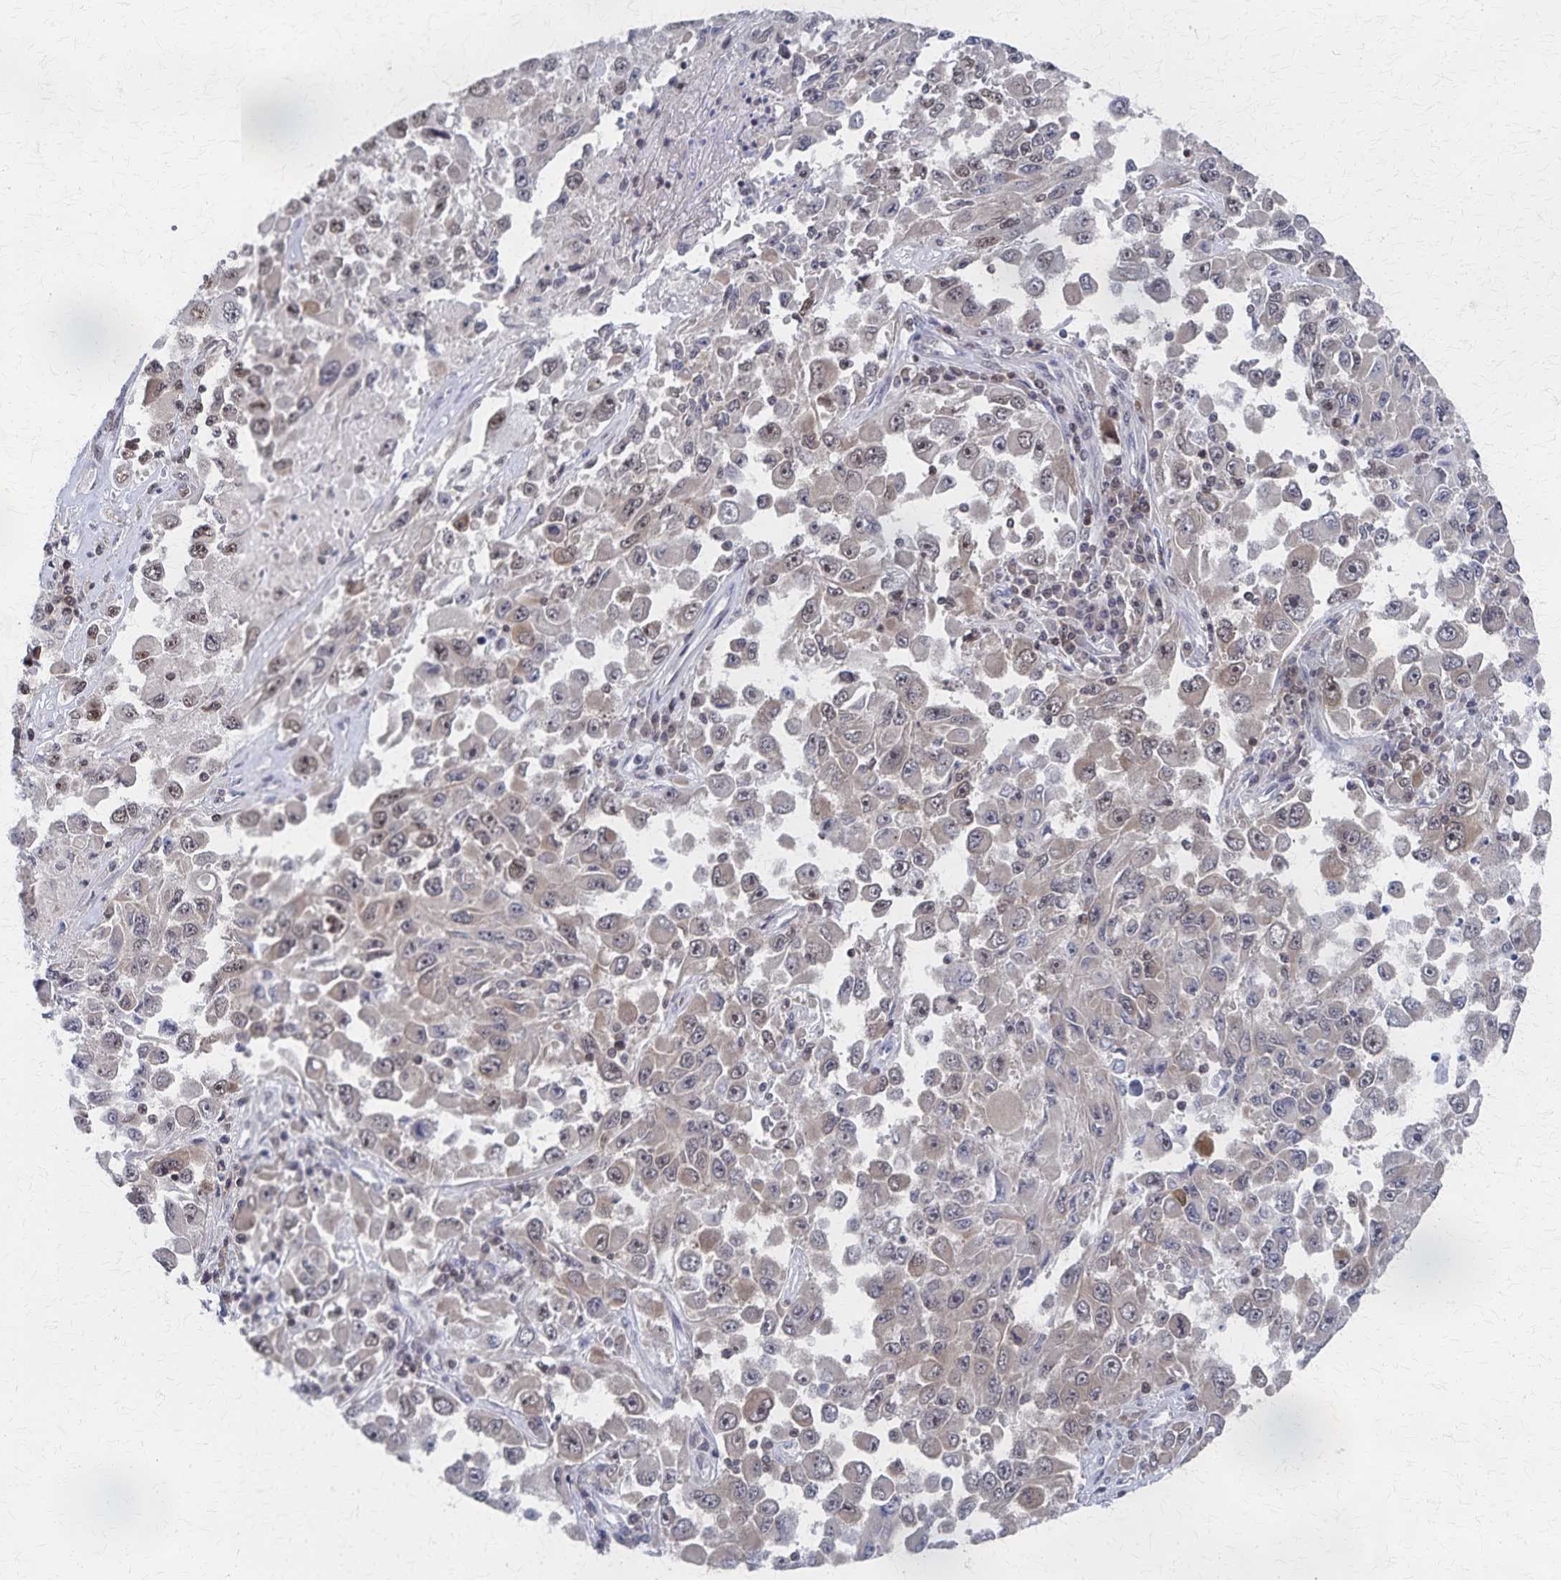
{"staining": {"intensity": "moderate", "quantity": "25%-75%", "location": "nuclear"}, "tissue": "melanoma", "cell_type": "Tumor cells", "image_type": "cancer", "snomed": [{"axis": "morphology", "description": "Malignant melanoma, Metastatic site"}, {"axis": "topography", "description": "Lymph node"}], "caption": "A brown stain labels moderate nuclear expression of a protein in human melanoma tumor cells. The protein of interest is stained brown, and the nuclei are stained in blue (DAB (3,3'-diaminobenzidine) IHC with brightfield microscopy, high magnification).", "gene": "GTF2B", "patient": {"sex": "female", "age": 67}}